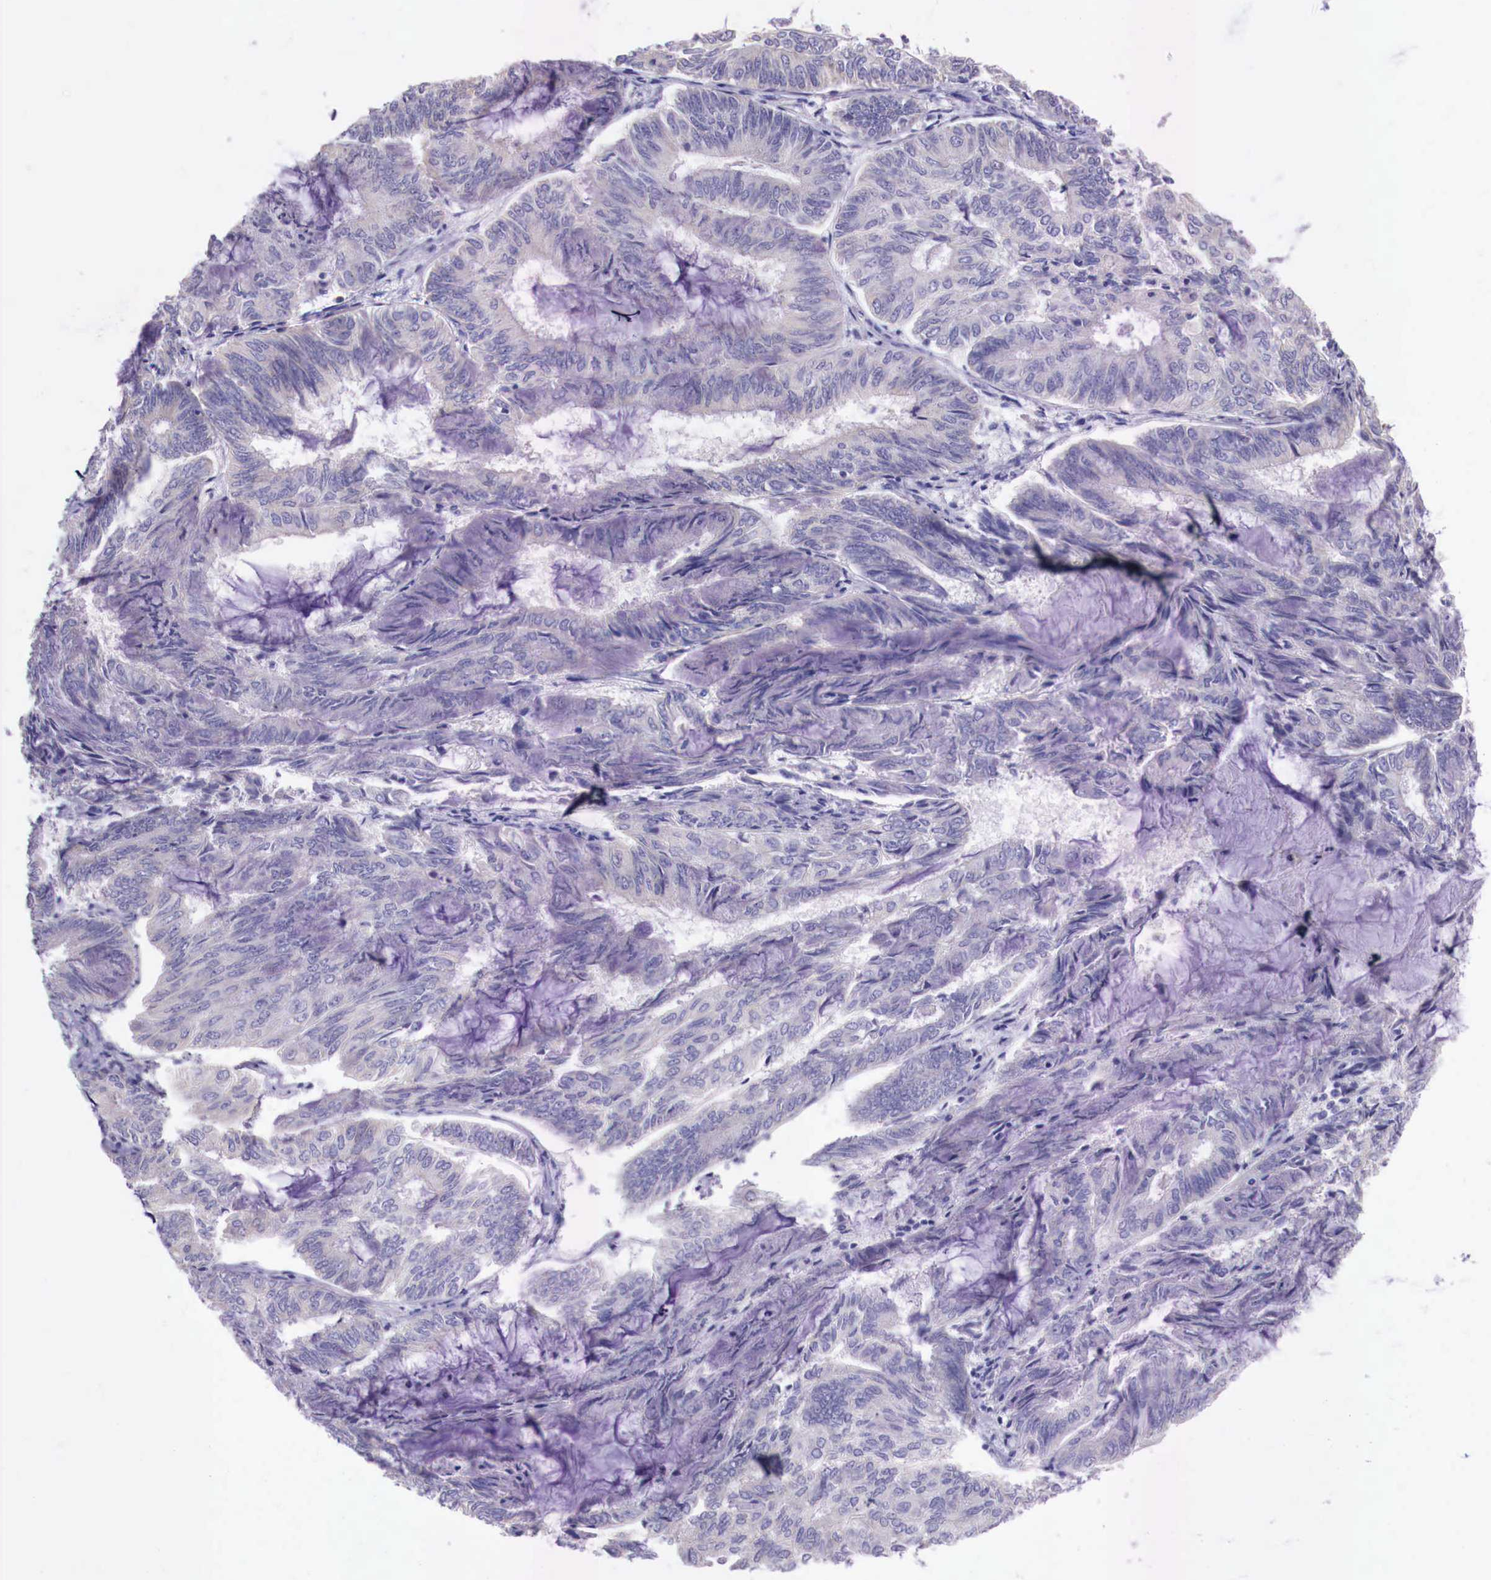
{"staining": {"intensity": "negative", "quantity": "none", "location": "none"}, "tissue": "endometrial cancer", "cell_type": "Tumor cells", "image_type": "cancer", "snomed": [{"axis": "morphology", "description": "Adenocarcinoma, NOS"}, {"axis": "topography", "description": "Endometrium"}], "caption": "Immunohistochemistry (IHC) photomicrograph of neoplastic tissue: human endometrial cancer stained with DAB (3,3'-diaminobenzidine) exhibits no significant protein positivity in tumor cells.", "gene": "GRIPAP1", "patient": {"sex": "female", "age": 59}}